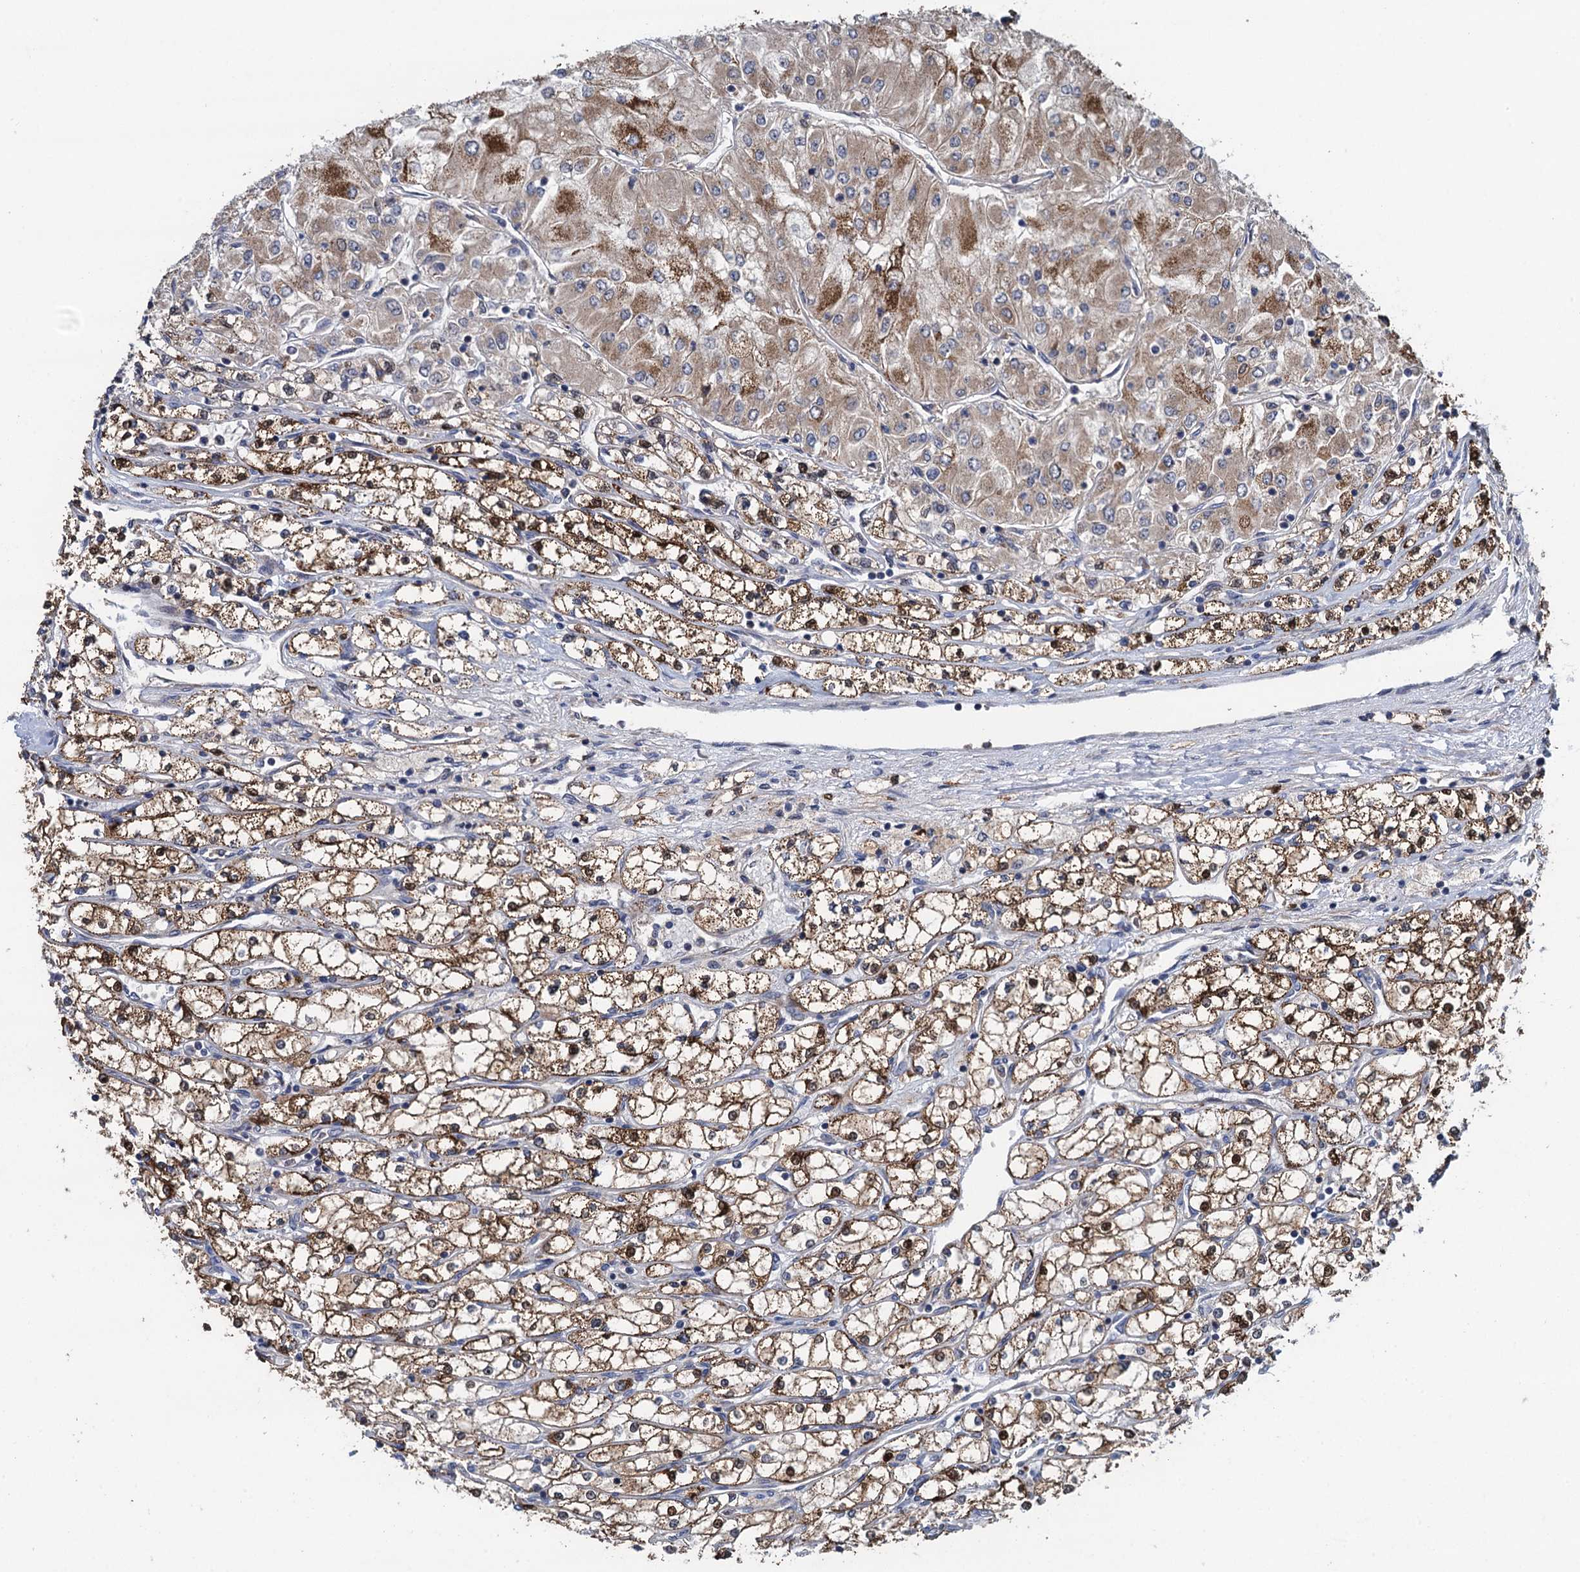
{"staining": {"intensity": "moderate", "quantity": ">75%", "location": "cytoplasmic/membranous,nuclear"}, "tissue": "renal cancer", "cell_type": "Tumor cells", "image_type": "cancer", "snomed": [{"axis": "morphology", "description": "Adenocarcinoma, NOS"}, {"axis": "topography", "description": "Kidney"}], "caption": "This histopathology image shows renal cancer (adenocarcinoma) stained with immunohistochemistry (IHC) to label a protein in brown. The cytoplasmic/membranous and nuclear of tumor cells show moderate positivity for the protein. Nuclei are counter-stained blue.", "gene": "CNTN5", "patient": {"sex": "male", "age": 80}}